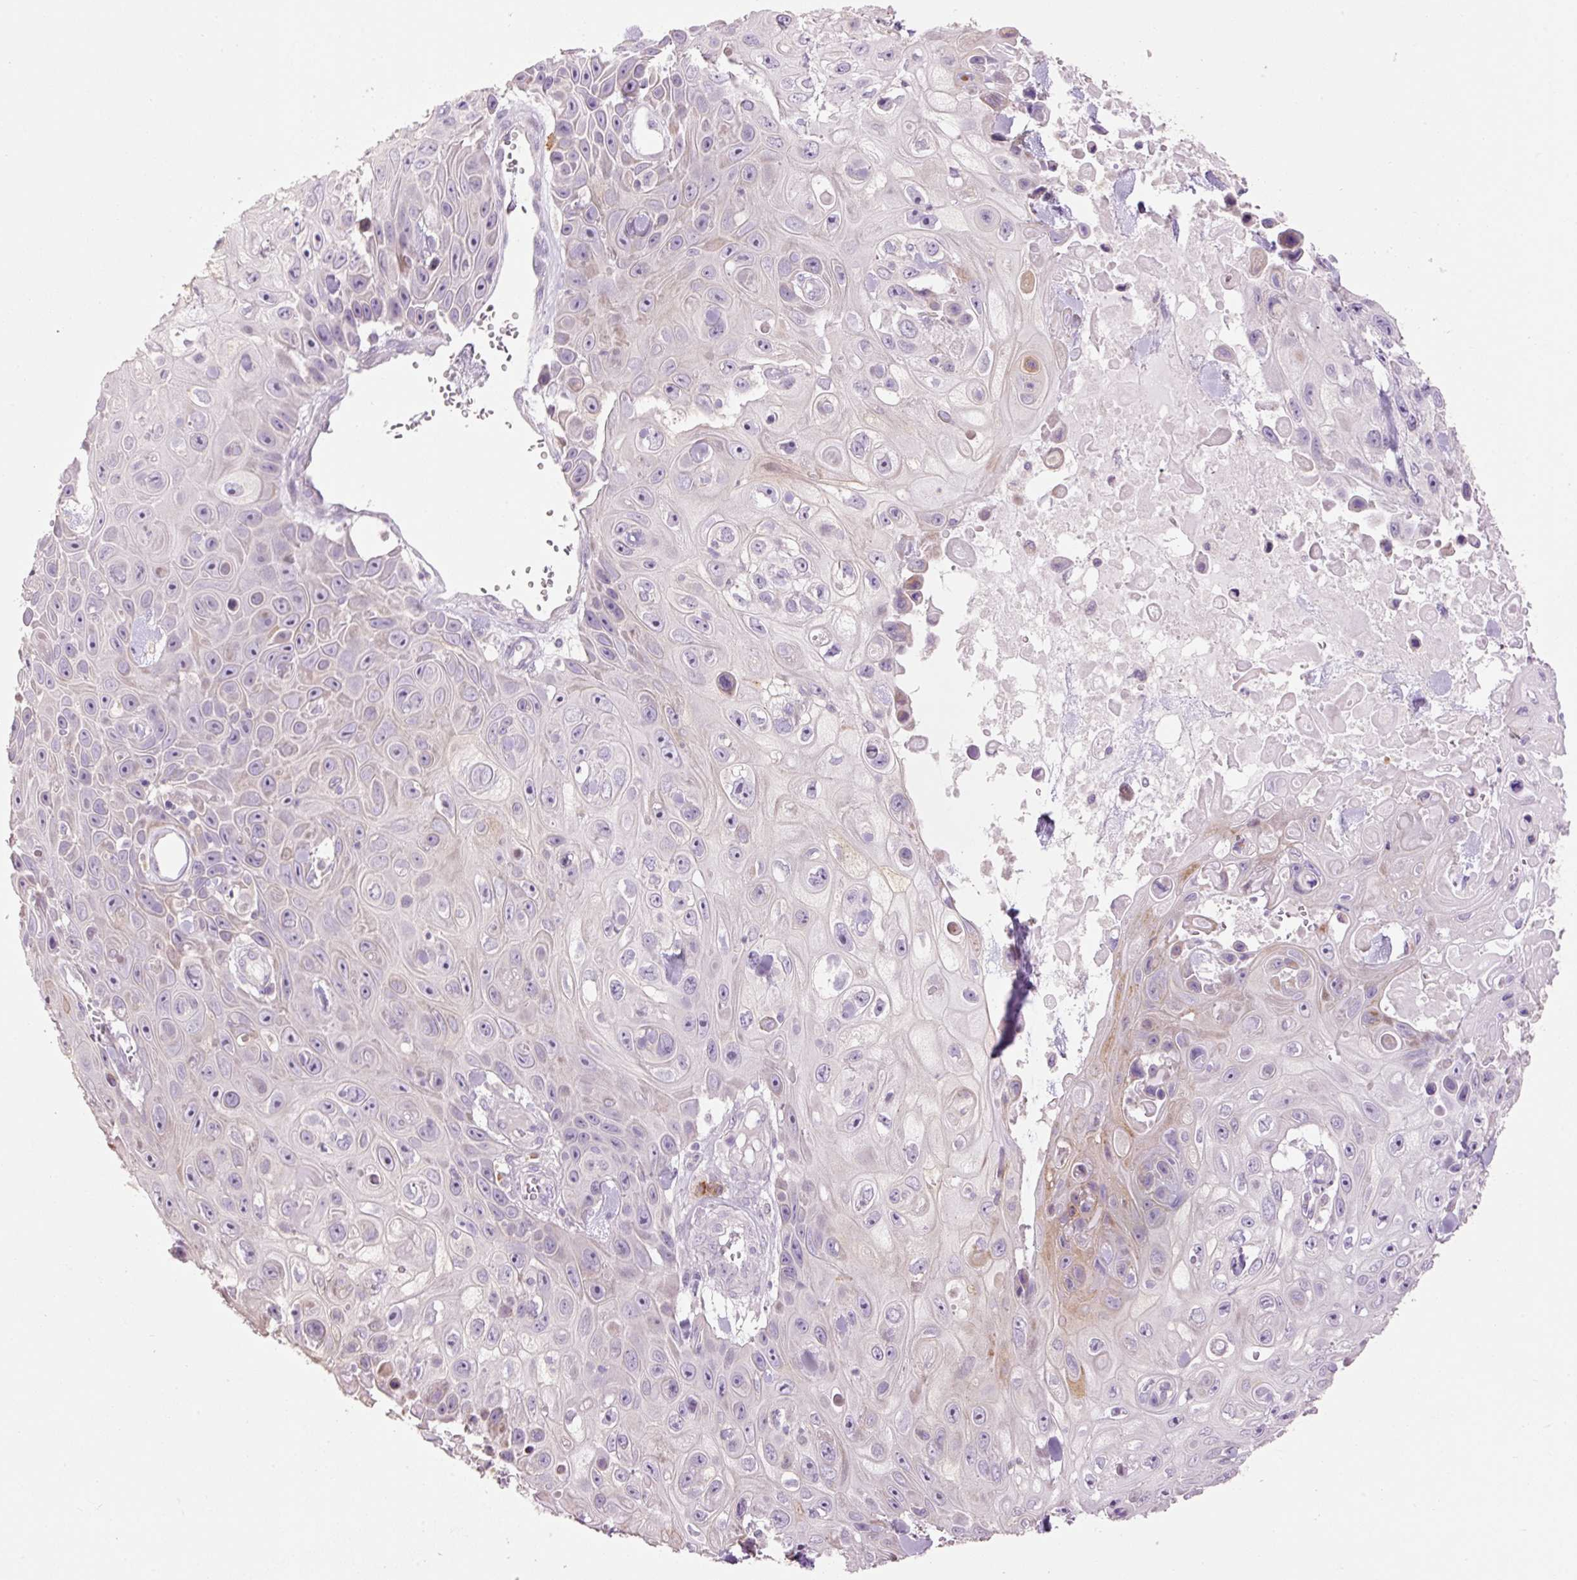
{"staining": {"intensity": "weak", "quantity": "<25%", "location": "cytoplasmic/membranous"}, "tissue": "skin cancer", "cell_type": "Tumor cells", "image_type": "cancer", "snomed": [{"axis": "morphology", "description": "Squamous cell carcinoma, NOS"}, {"axis": "topography", "description": "Skin"}], "caption": "Image shows no protein expression in tumor cells of squamous cell carcinoma (skin) tissue. (DAB IHC, high magnification).", "gene": "HAX1", "patient": {"sex": "male", "age": 82}}